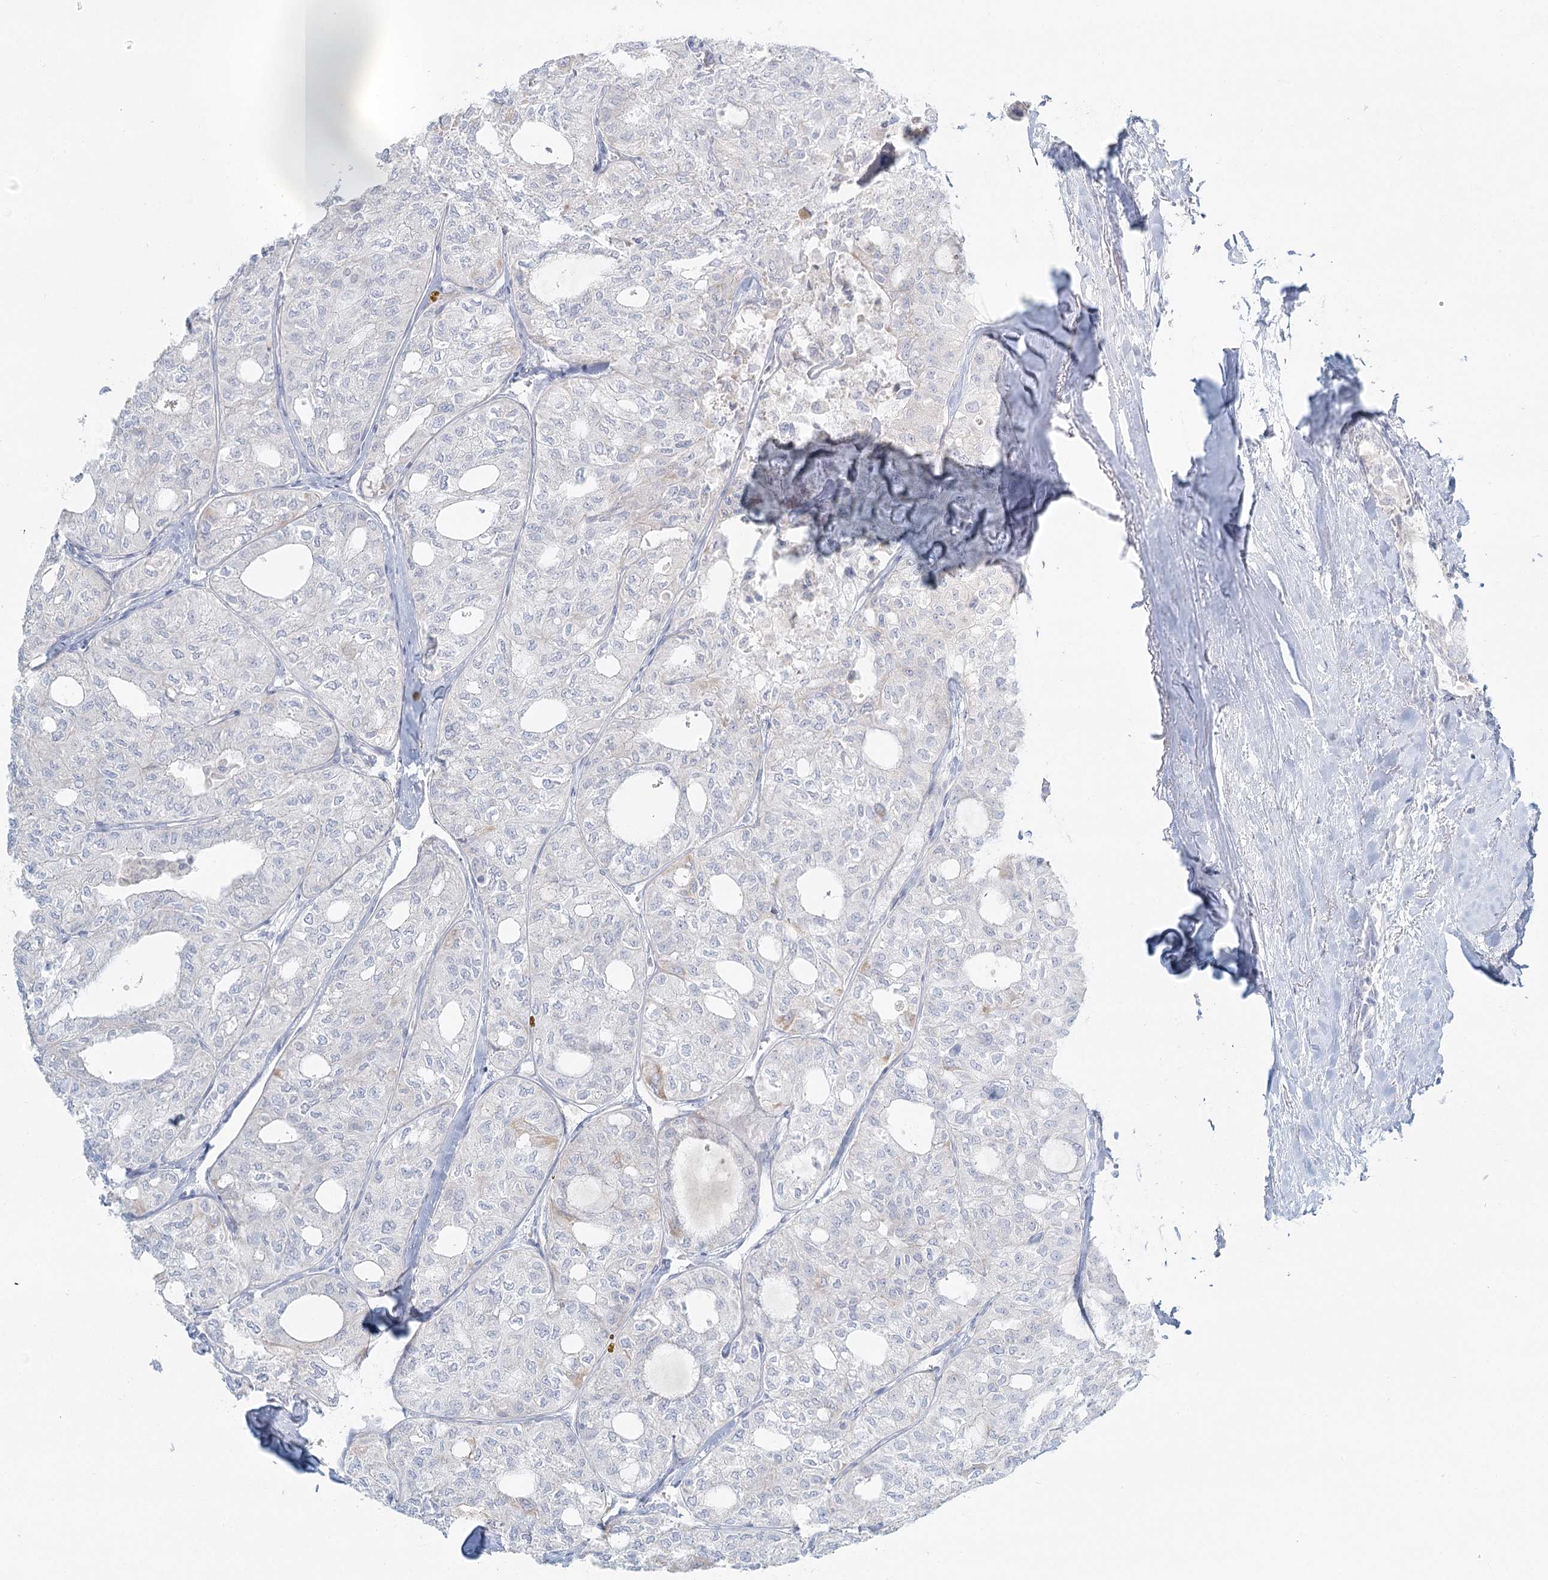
{"staining": {"intensity": "negative", "quantity": "none", "location": "none"}, "tissue": "thyroid cancer", "cell_type": "Tumor cells", "image_type": "cancer", "snomed": [{"axis": "morphology", "description": "Follicular adenoma carcinoma, NOS"}, {"axis": "topography", "description": "Thyroid gland"}], "caption": "Immunohistochemistry (IHC) histopathology image of neoplastic tissue: human thyroid cancer stained with DAB (3,3'-diaminobenzidine) displays no significant protein positivity in tumor cells.", "gene": "DMGDH", "patient": {"sex": "male", "age": 75}}